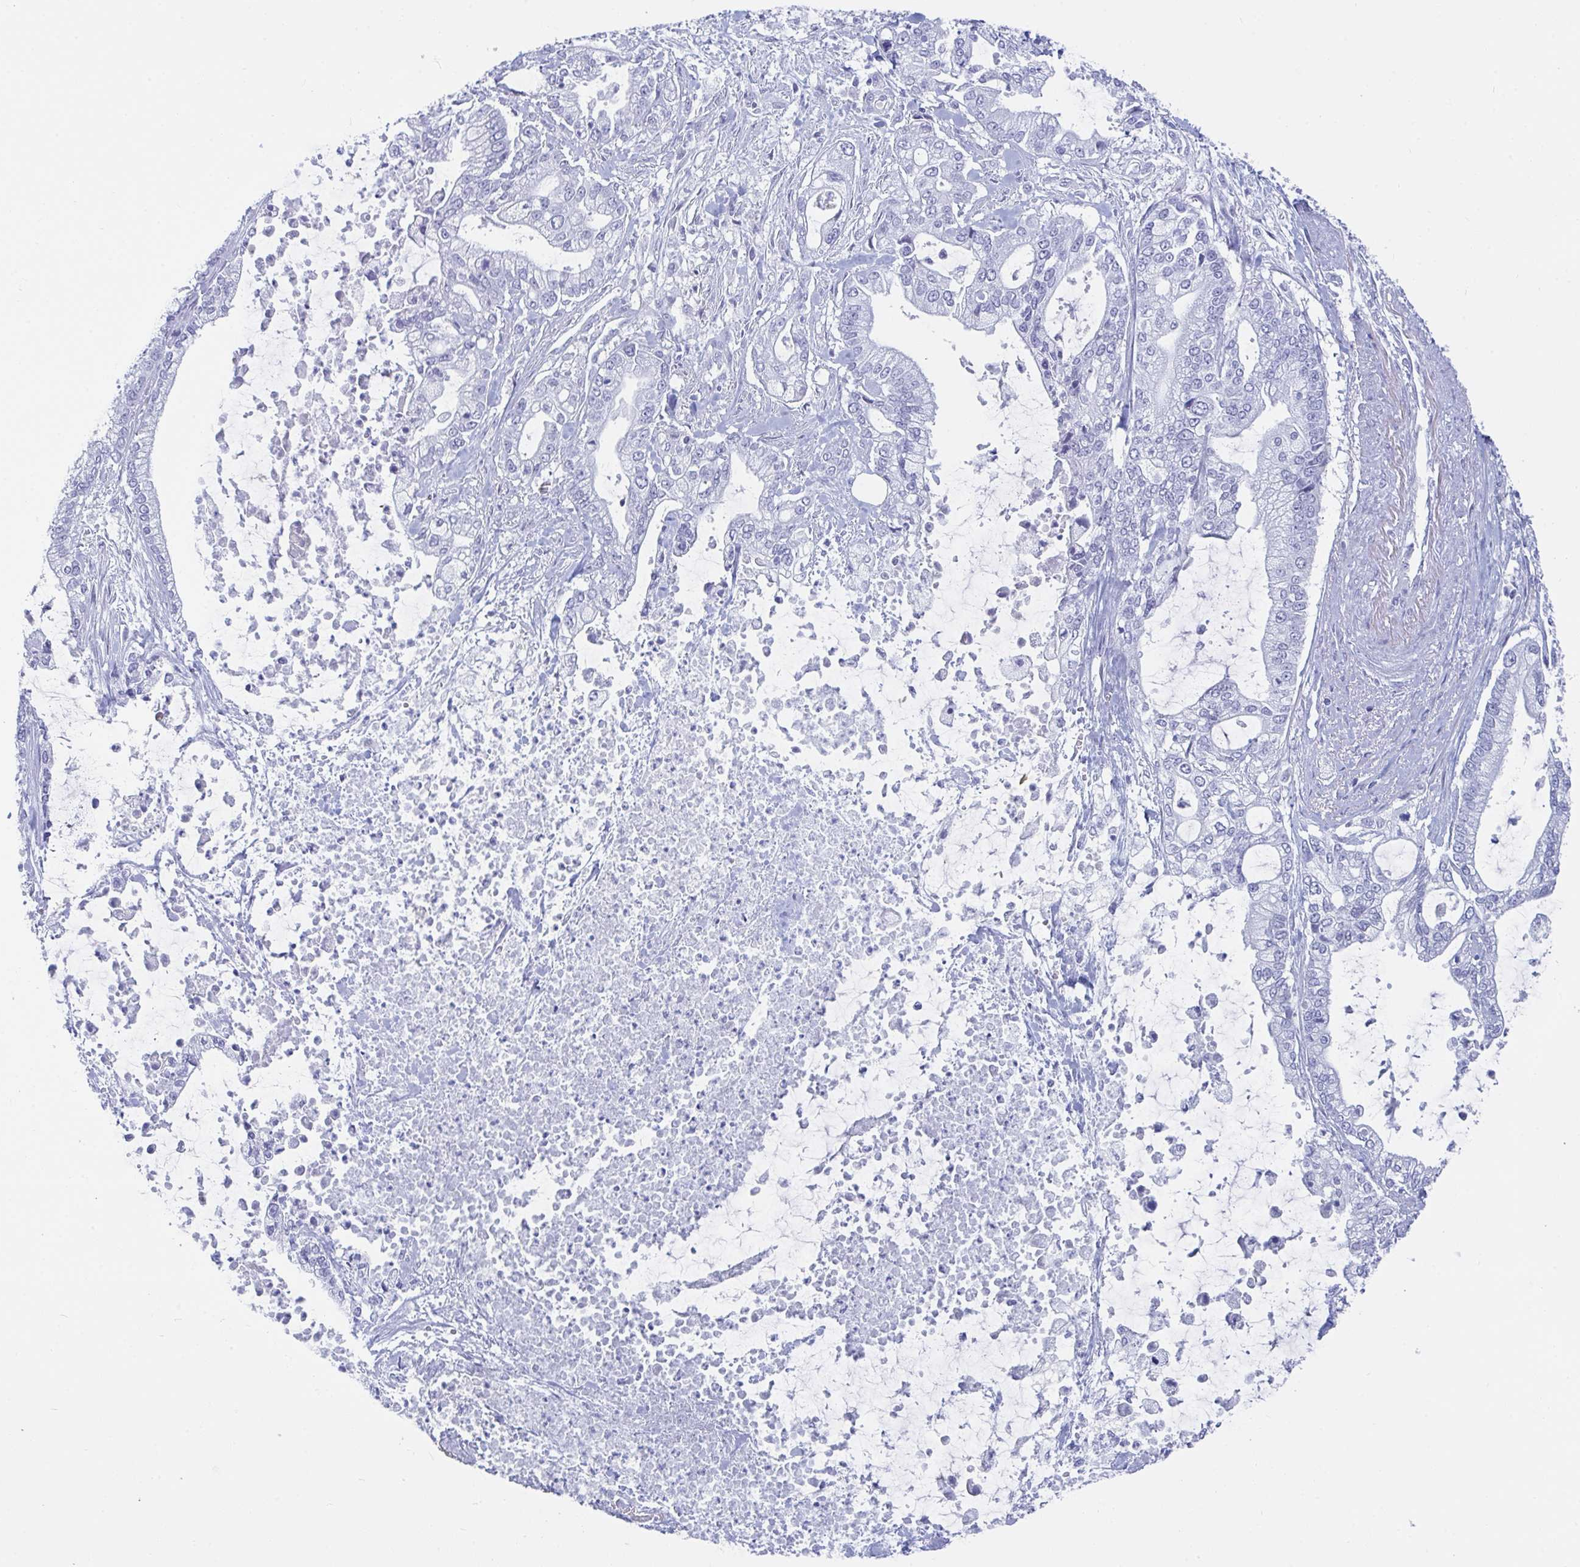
{"staining": {"intensity": "negative", "quantity": "none", "location": "none"}, "tissue": "pancreatic cancer", "cell_type": "Tumor cells", "image_type": "cancer", "snomed": [{"axis": "morphology", "description": "Adenocarcinoma, NOS"}, {"axis": "topography", "description": "Pancreas"}], "caption": "This is a micrograph of immunohistochemistry (IHC) staining of pancreatic cancer, which shows no staining in tumor cells.", "gene": "DAOA", "patient": {"sex": "male", "age": 69}}